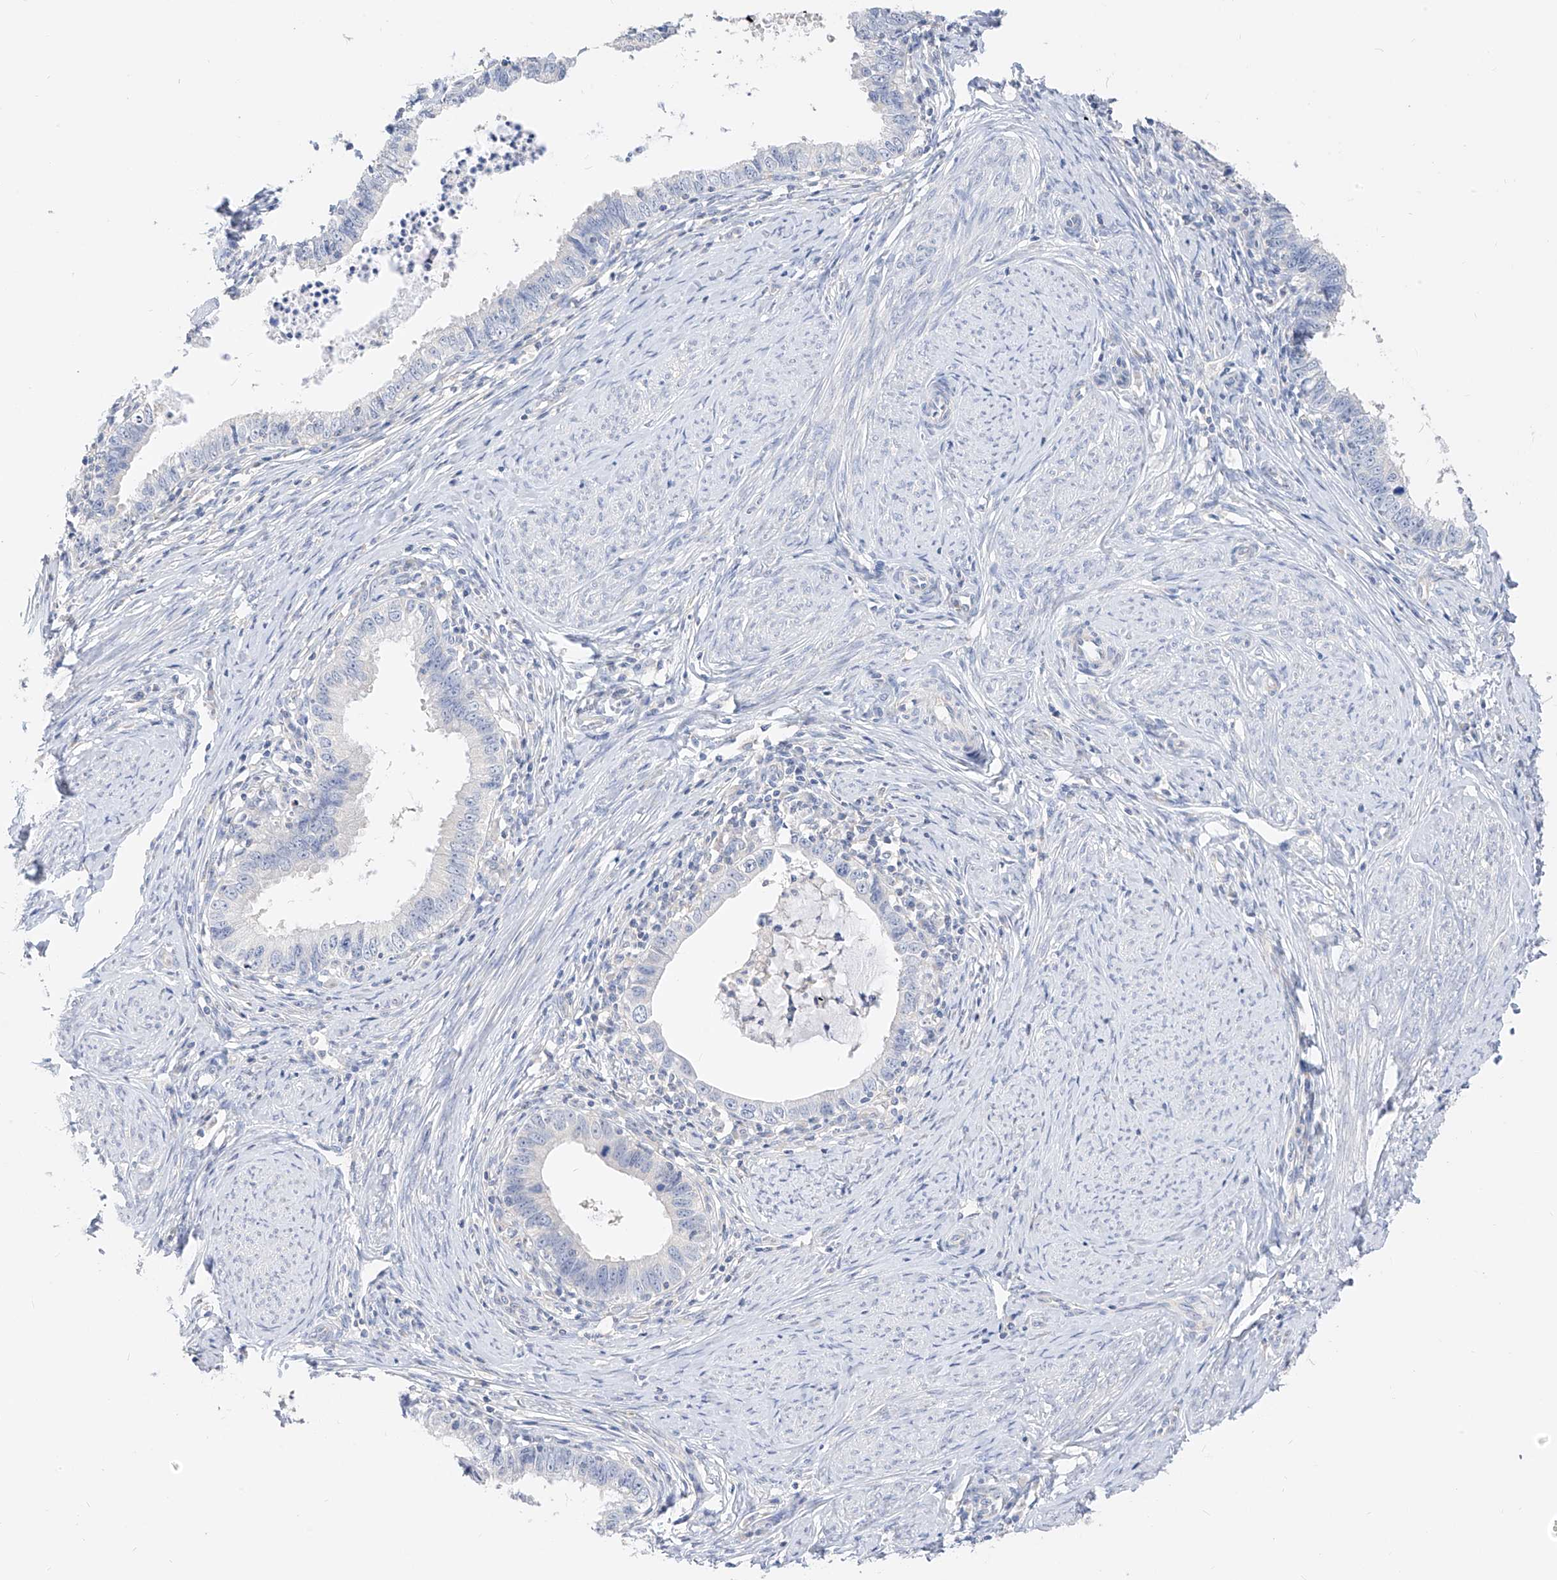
{"staining": {"intensity": "negative", "quantity": "none", "location": "none"}, "tissue": "cervical cancer", "cell_type": "Tumor cells", "image_type": "cancer", "snomed": [{"axis": "morphology", "description": "Adenocarcinoma, NOS"}, {"axis": "topography", "description": "Cervix"}], "caption": "Tumor cells show no significant staining in cervical cancer.", "gene": "ZZEF1", "patient": {"sex": "female", "age": 36}}